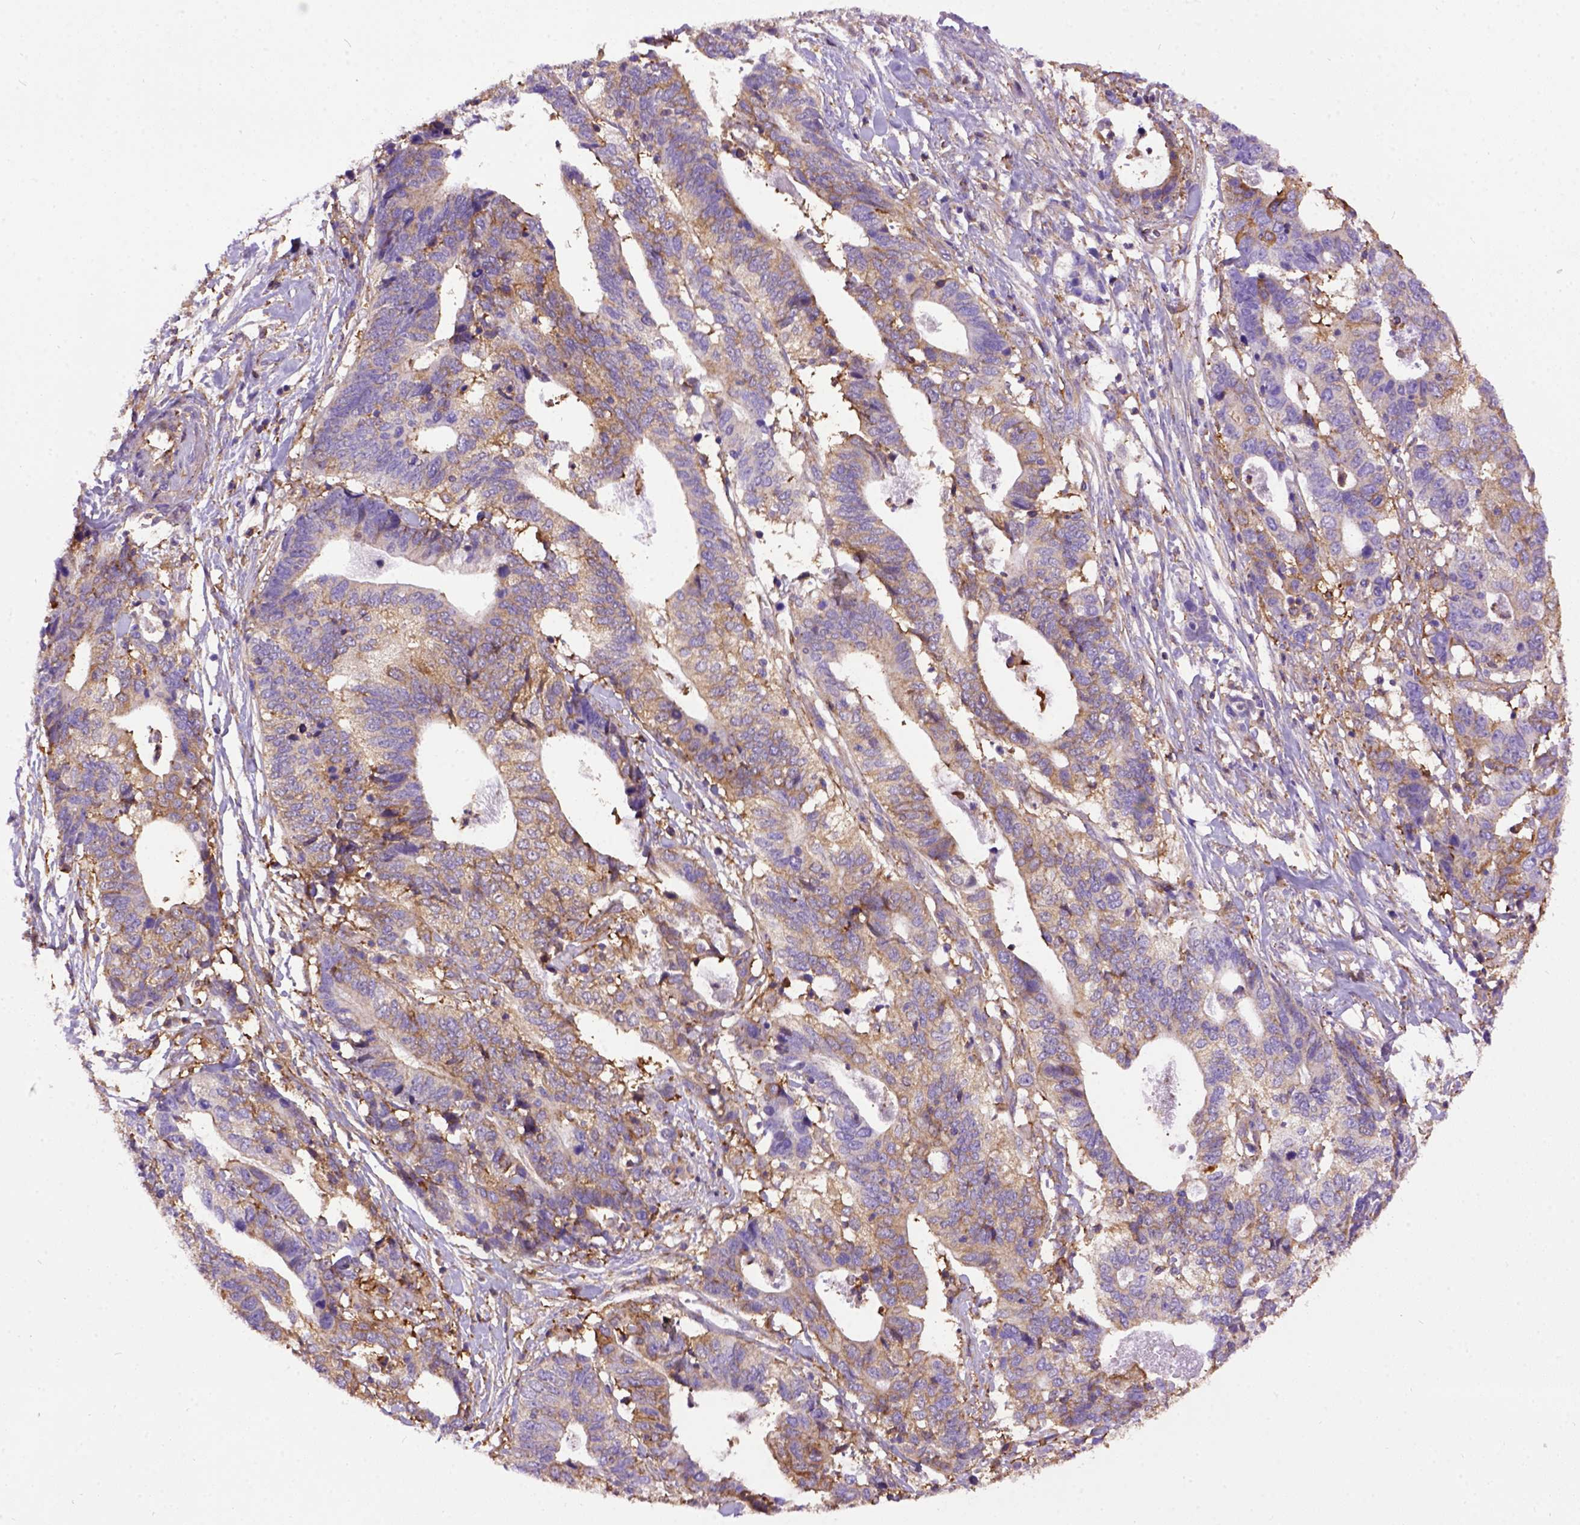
{"staining": {"intensity": "weak", "quantity": ">75%", "location": "cytoplasmic/membranous"}, "tissue": "stomach cancer", "cell_type": "Tumor cells", "image_type": "cancer", "snomed": [{"axis": "morphology", "description": "Adenocarcinoma, NOS"}, {"axis": "topography", "description": "Stomach, upper"}], "caption": "This is an image of IHC staining of adenocarcinoma (stomach), which shows weak positivity in the cytoplasmic/membranous of tumor cells.", "gene": "MVP", "patient": {"sex": "female", "age": 67}}